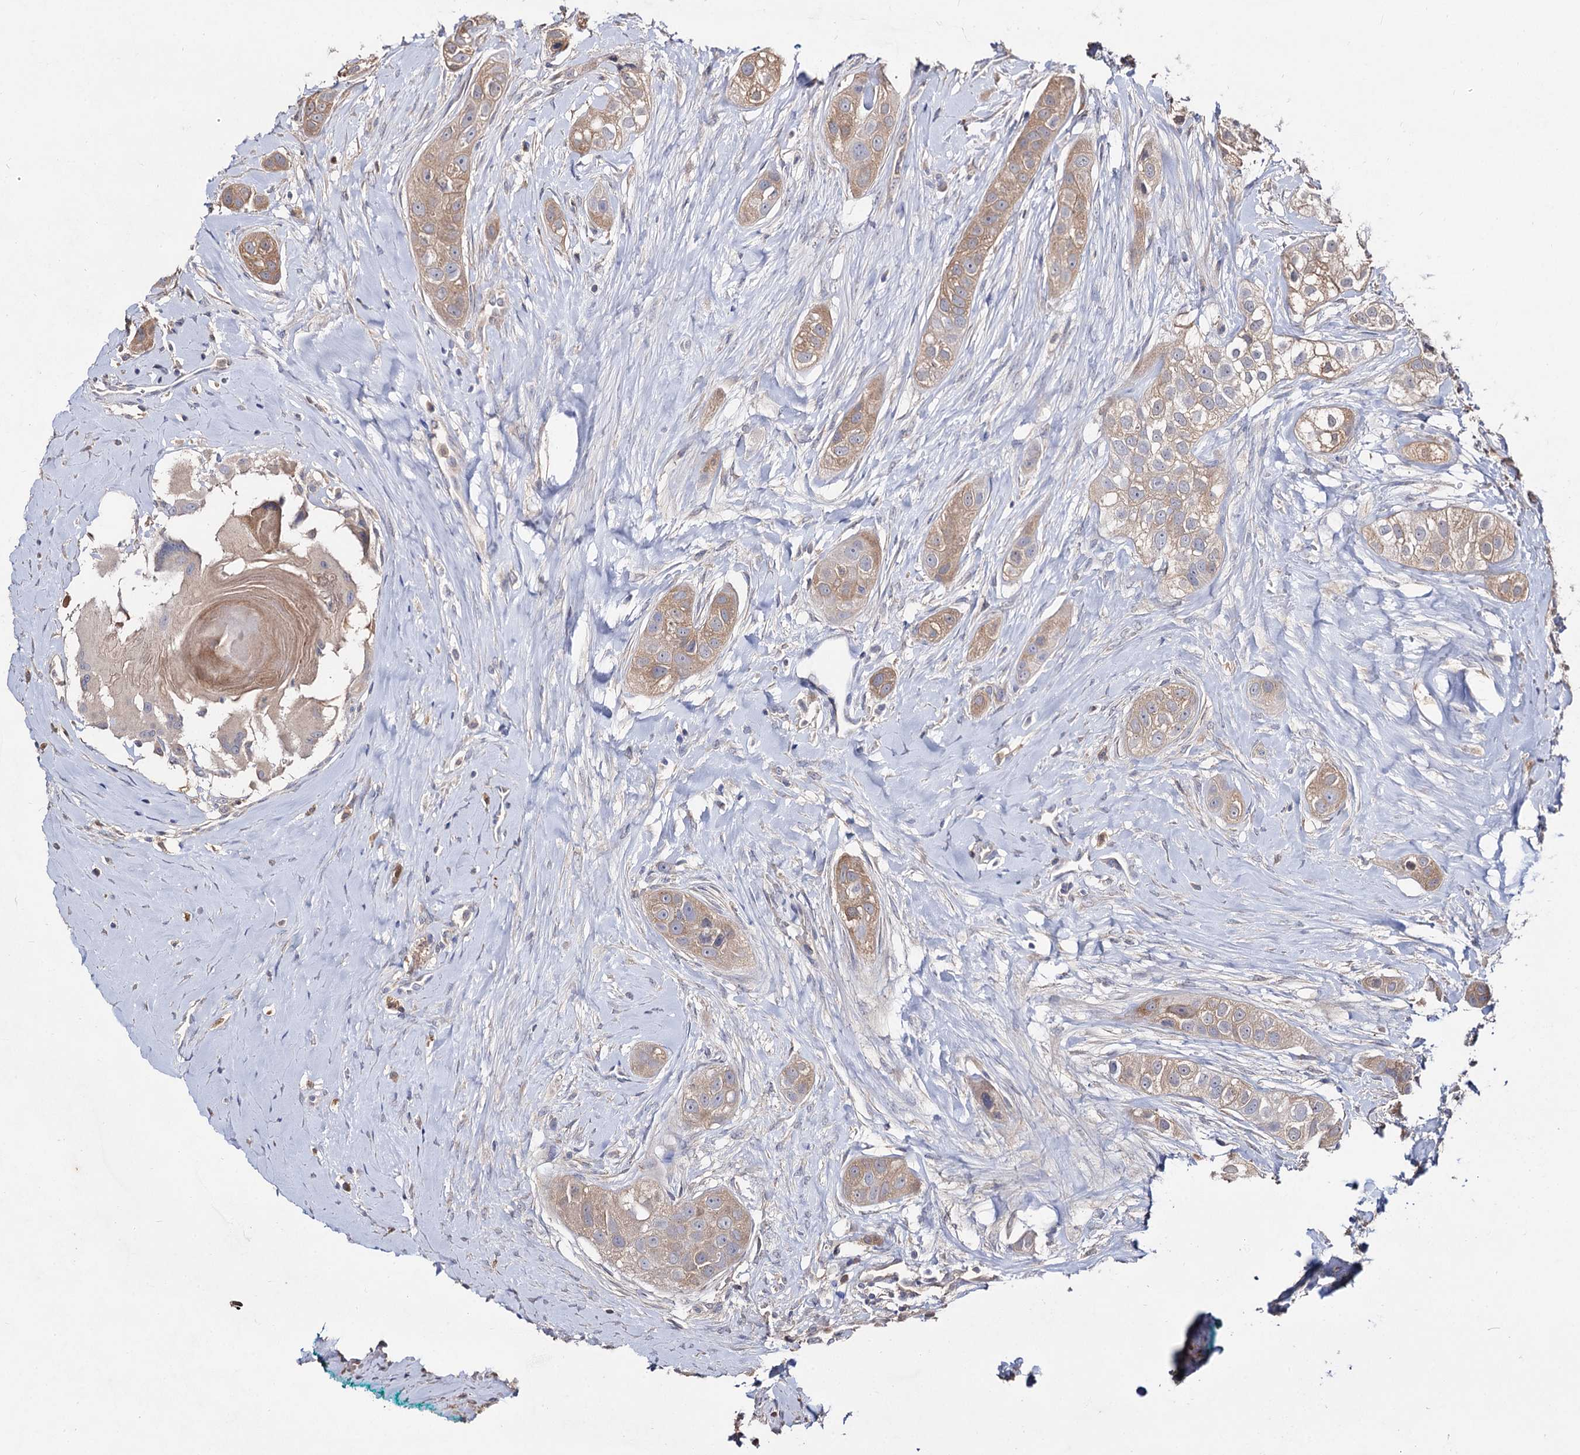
{"staining": {"intensity": "moderate", "quantity": ">75%", "location": "cytoplasmic/membranous"}, "tissue": "head and neck cancer", "cell_type": "Tumor cells", "image_type": "cancer", "snomed": [{"axis": "morphology", "description": "Normal tissue, NOS"}, {"axis": "morphology", "description": "Squamous cell carcinoma, NOS"}, {"axis": "topography", "description": "Skeletal muscle"}, {"axis": "topography", "description": "Head-Neck"}], "caption": "Head and neck squamous cell carcinoma was stained to show a protein in brown. There is medium levels of moderate cytoplasmic/membranous positivity in approximately >75% of tumor cells. The protein of interest is shown in brown color, while the nuclei are stained blue.", "gene": "ARFIP2", "patient": {"sex": "male", "age": 51}}